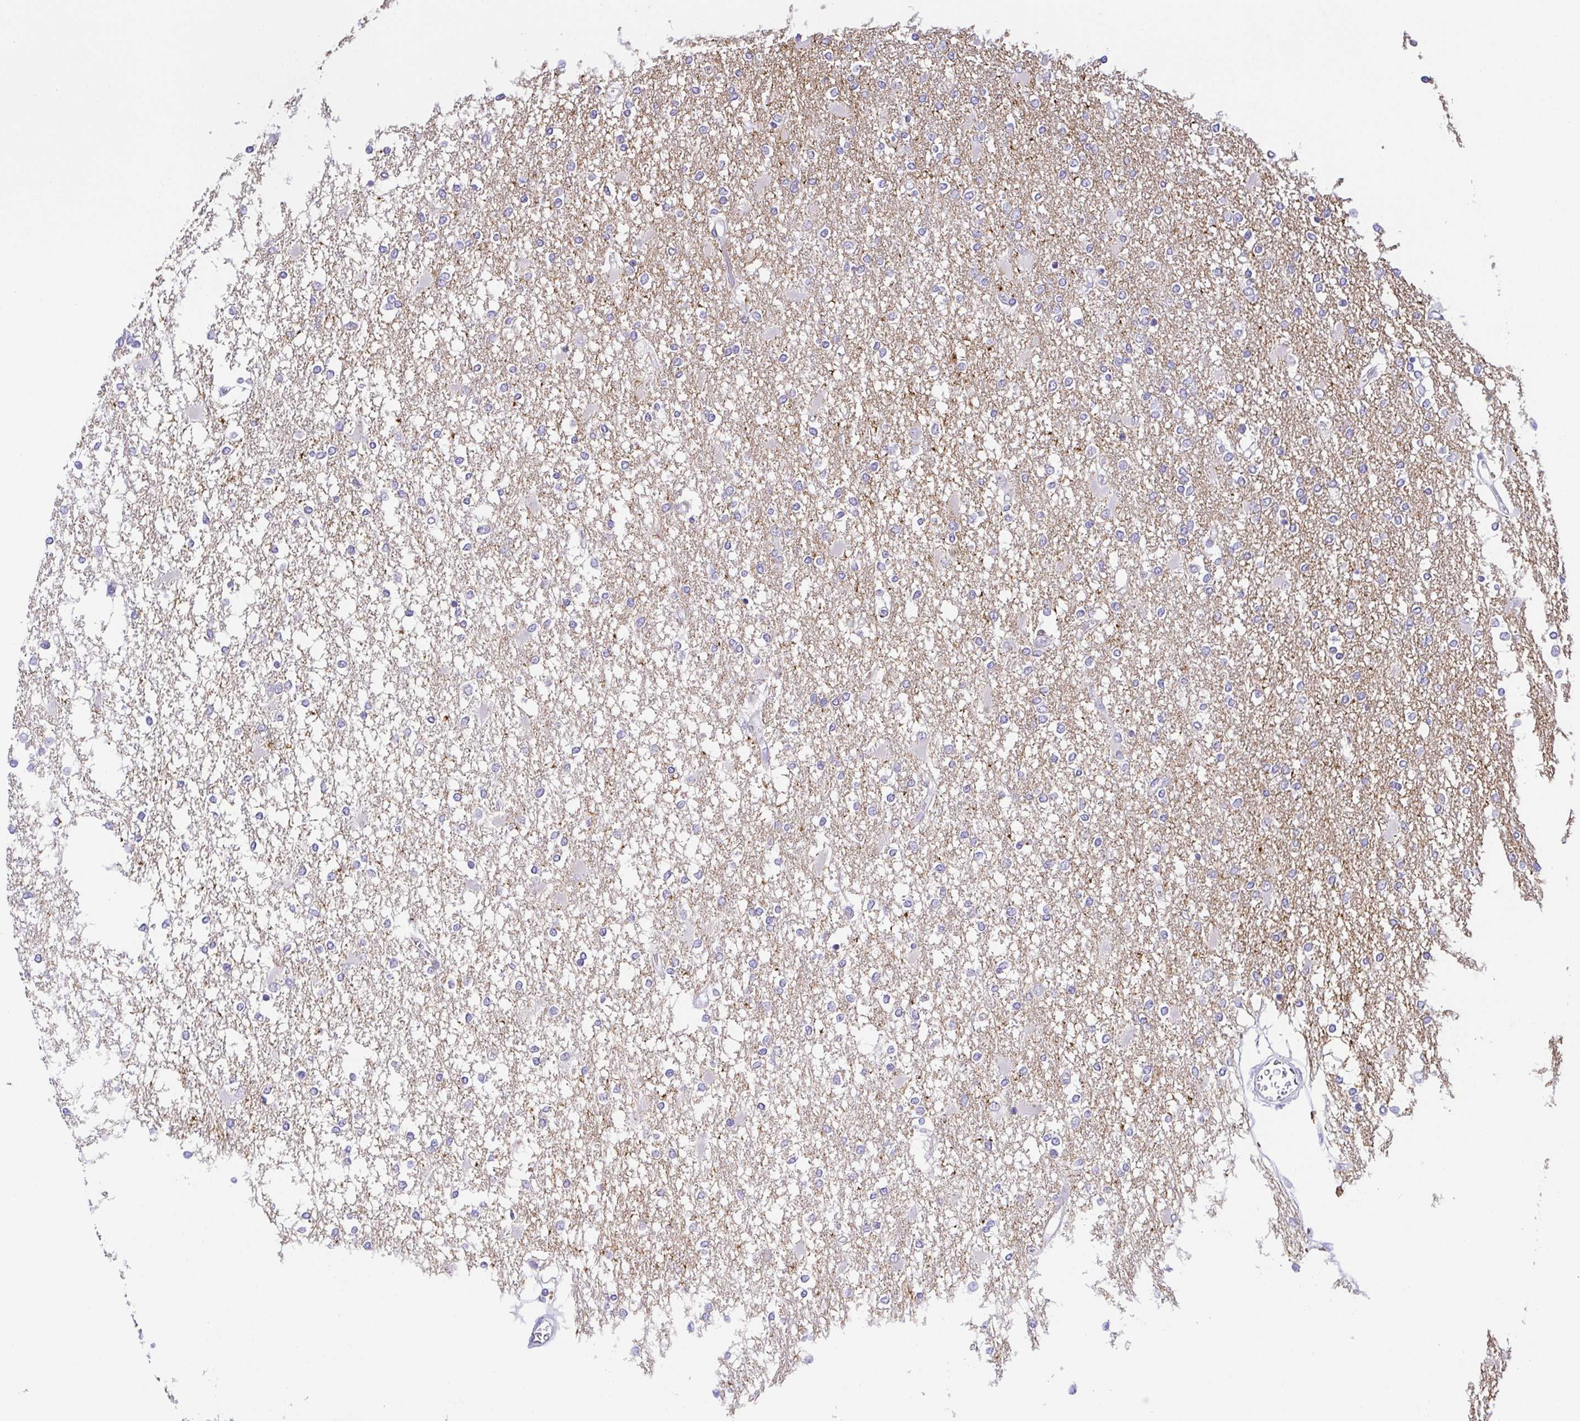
{"staining": {"intensity": "negative", "quantity": "none", "location": "none"}, "tissue": "glioma", "cell_type": "Tumor cells", "image_type": "cancer", "snomed": [{"axis": "morphology", "description": "Glioma, malignant, High grade"}, {"axis": "topography", "description": "Cerebral cortex"}], "caption": "An image of human glioma is negative for staining in tumor cells. Nuclei are stained in blue.", "gene": "HAPLN2", "patient": {"sex": "male", "age": 79}}